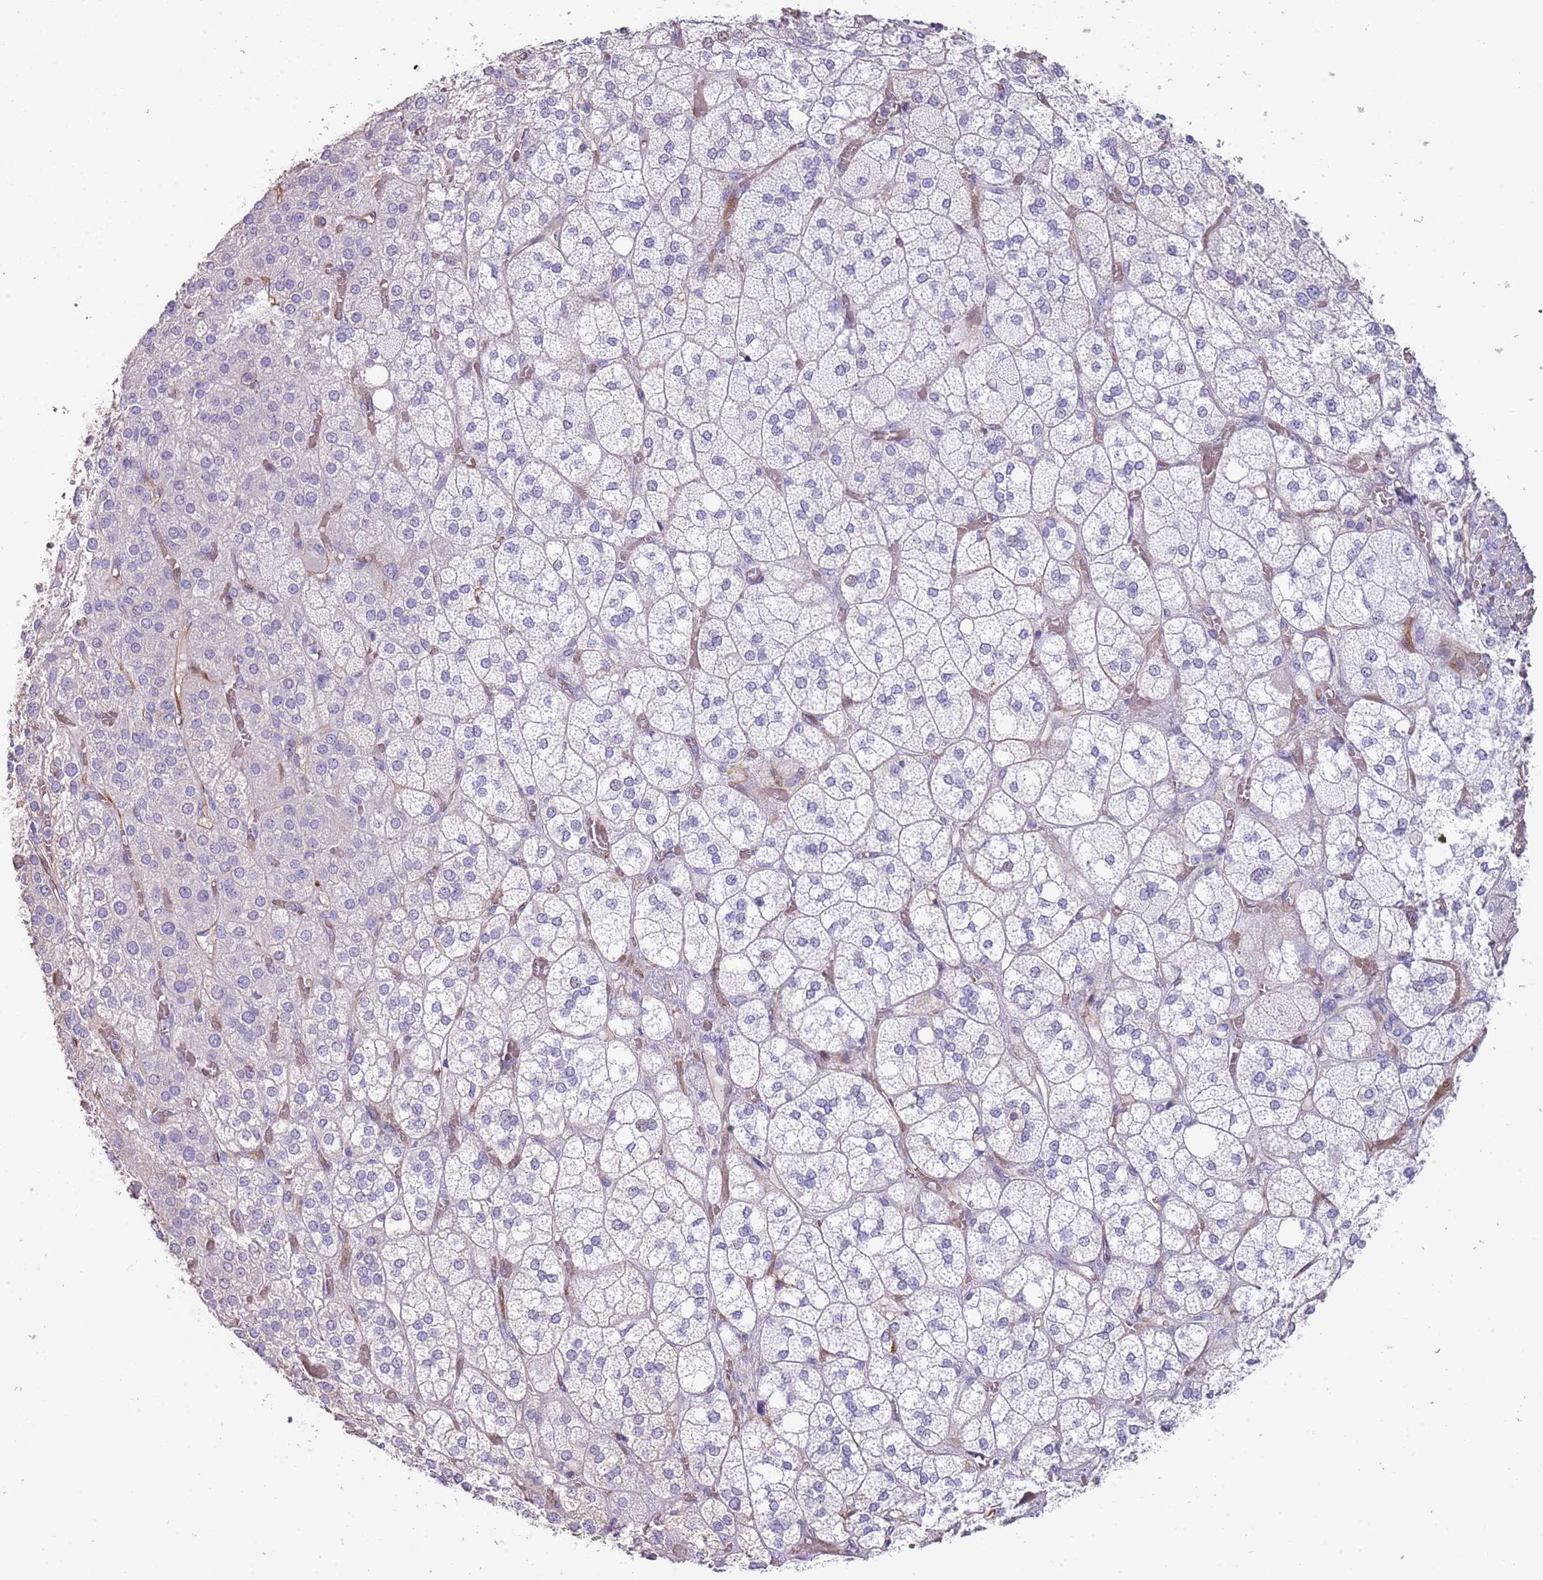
{"staining": {"intensity": "negative", "quantity": "none", "location": "none"}, "tissue": "adrenal gland", "cell_type": "Glandular cells", "image_type": "normal", "snomed": [{"axis": "morphology", "description": "Normal tissue, NOS"}, {"axis": "topography", "description": "Adrenal gland"}], "caption": "Immunohistochemistry (IHC) of unremarkable human adrenal gland reveals no staining in glandular cells.", "gene": "ENSG00000271254", "patient": {"sex": "male", "age": 61}}